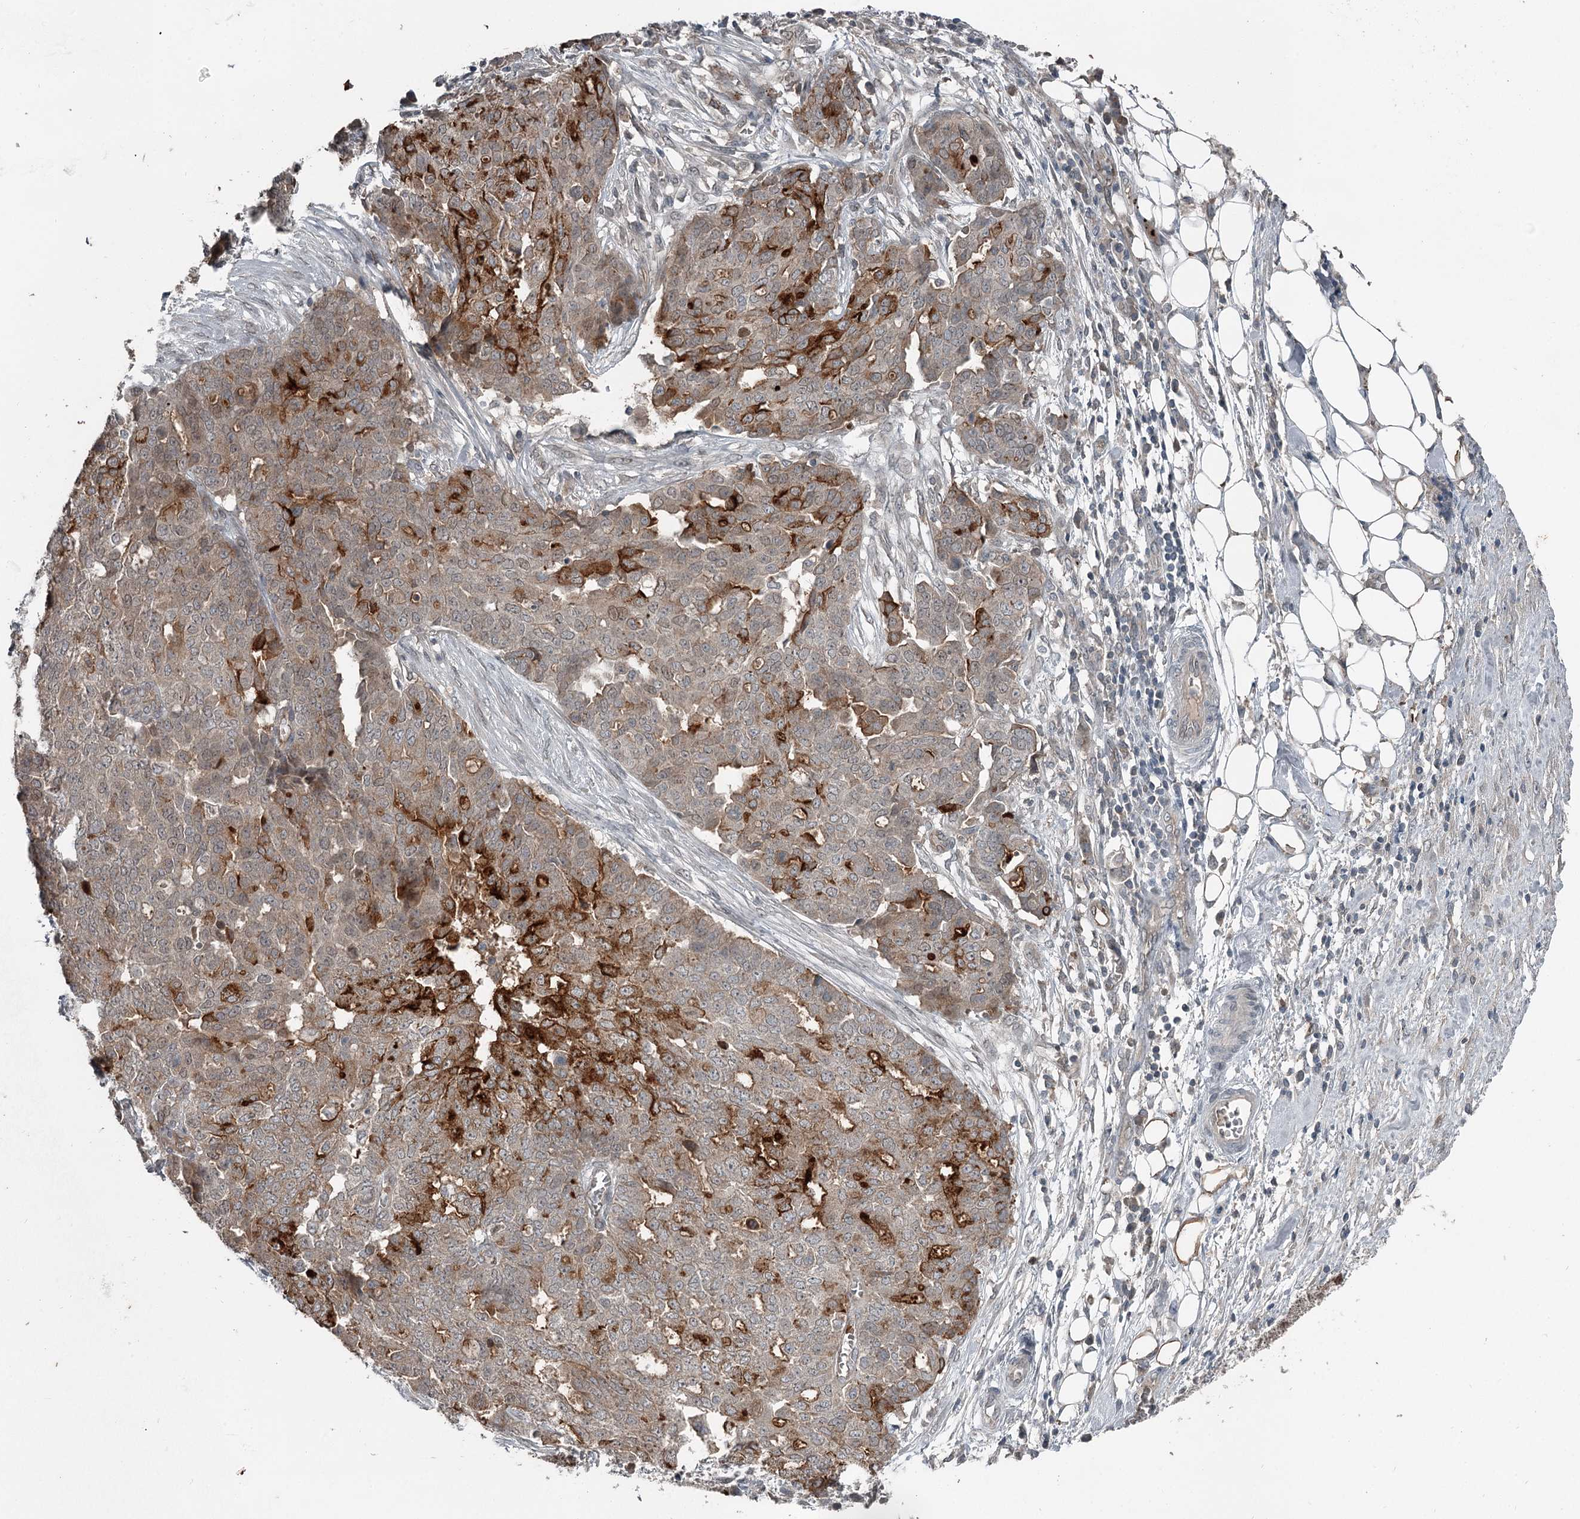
{"staining": {"intensity": "moderate", "quantity": "<25%", "location": "cytoplasmic/membranous"}, "tissue": "ovarian cancer", "cell_type": "Tumor cells", "image_type": "cancer", "snomed": [{"axis": "morphology", "description": "Cystadenocarcinoma, serous, NOS"}, {"axis": "topography", "description": "Soft tissue"}, {"axis": "topography", "description": "Ovary"}], "caption": "Immunohistochemistry histopathology image of neoplastic tissue: human ovarian serous cystadenocarcinoma stained using immunohistochemistry (IHC) demonstrates low levels of moderate protein expression localized specifically in the cytoplasmic/membranous of tumor cells, appearing as a cytoplasmic/membranous brown color.", "gene": "SLC39A8", "patient": {"sex": "female", "age": 57}}